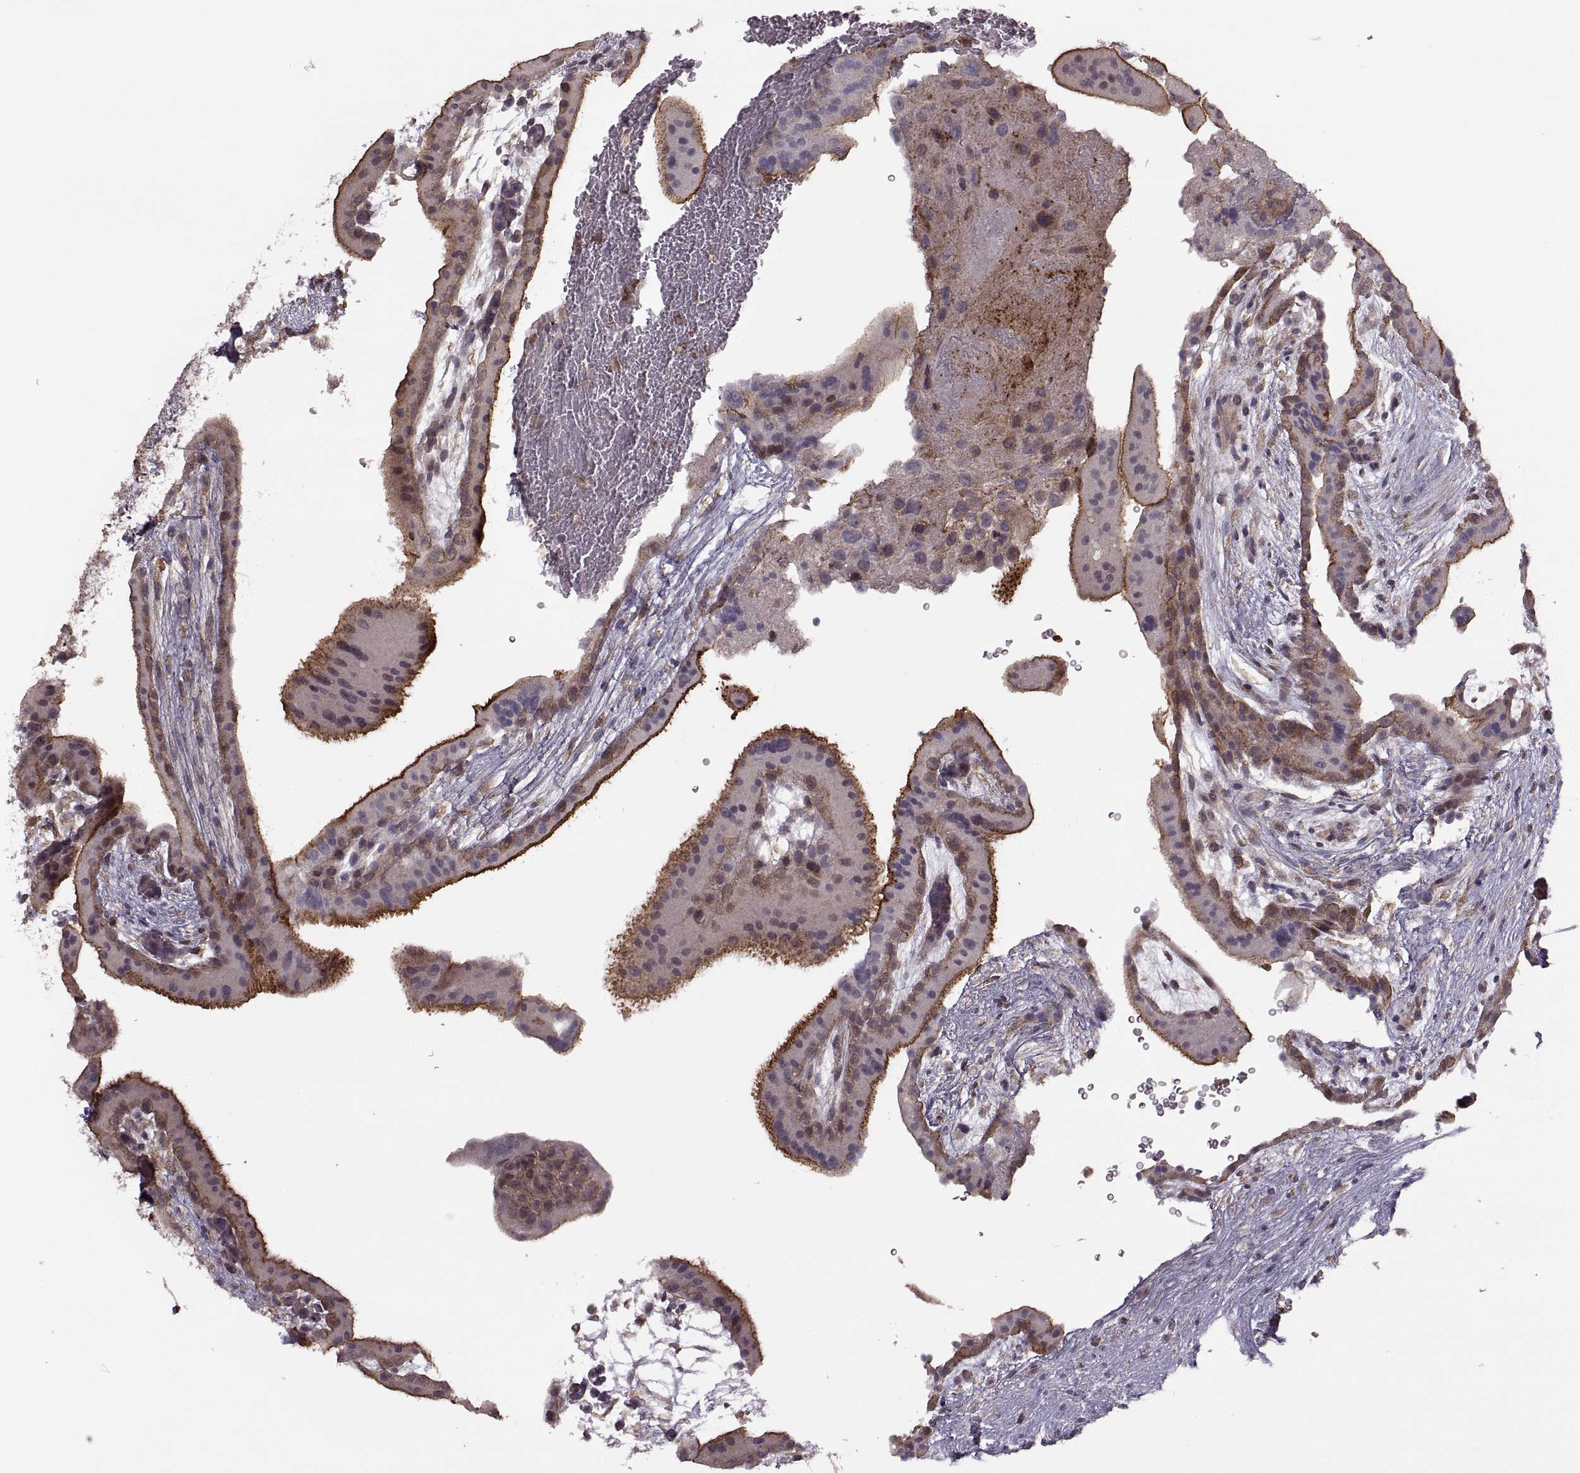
{"staining": {"intensity": "negative", "quantity": "none", "location": "none"}, "tissue": "placenta", "cell_type": "Decidual cells", "image_type": "normal", "snomed": [{"axis": "morphology", "description": "Normal tissue, NOS"}, {"axis": "topography", "description": "Placenta"}], "caption": "Decidual cells are negative for protein expression in unremarkable human placenta. (Immunohistochemistry, brightfield microscopy, high magnification).", "gene": "PIERCE1", "patient": {"sex": "female", "age": 19}}